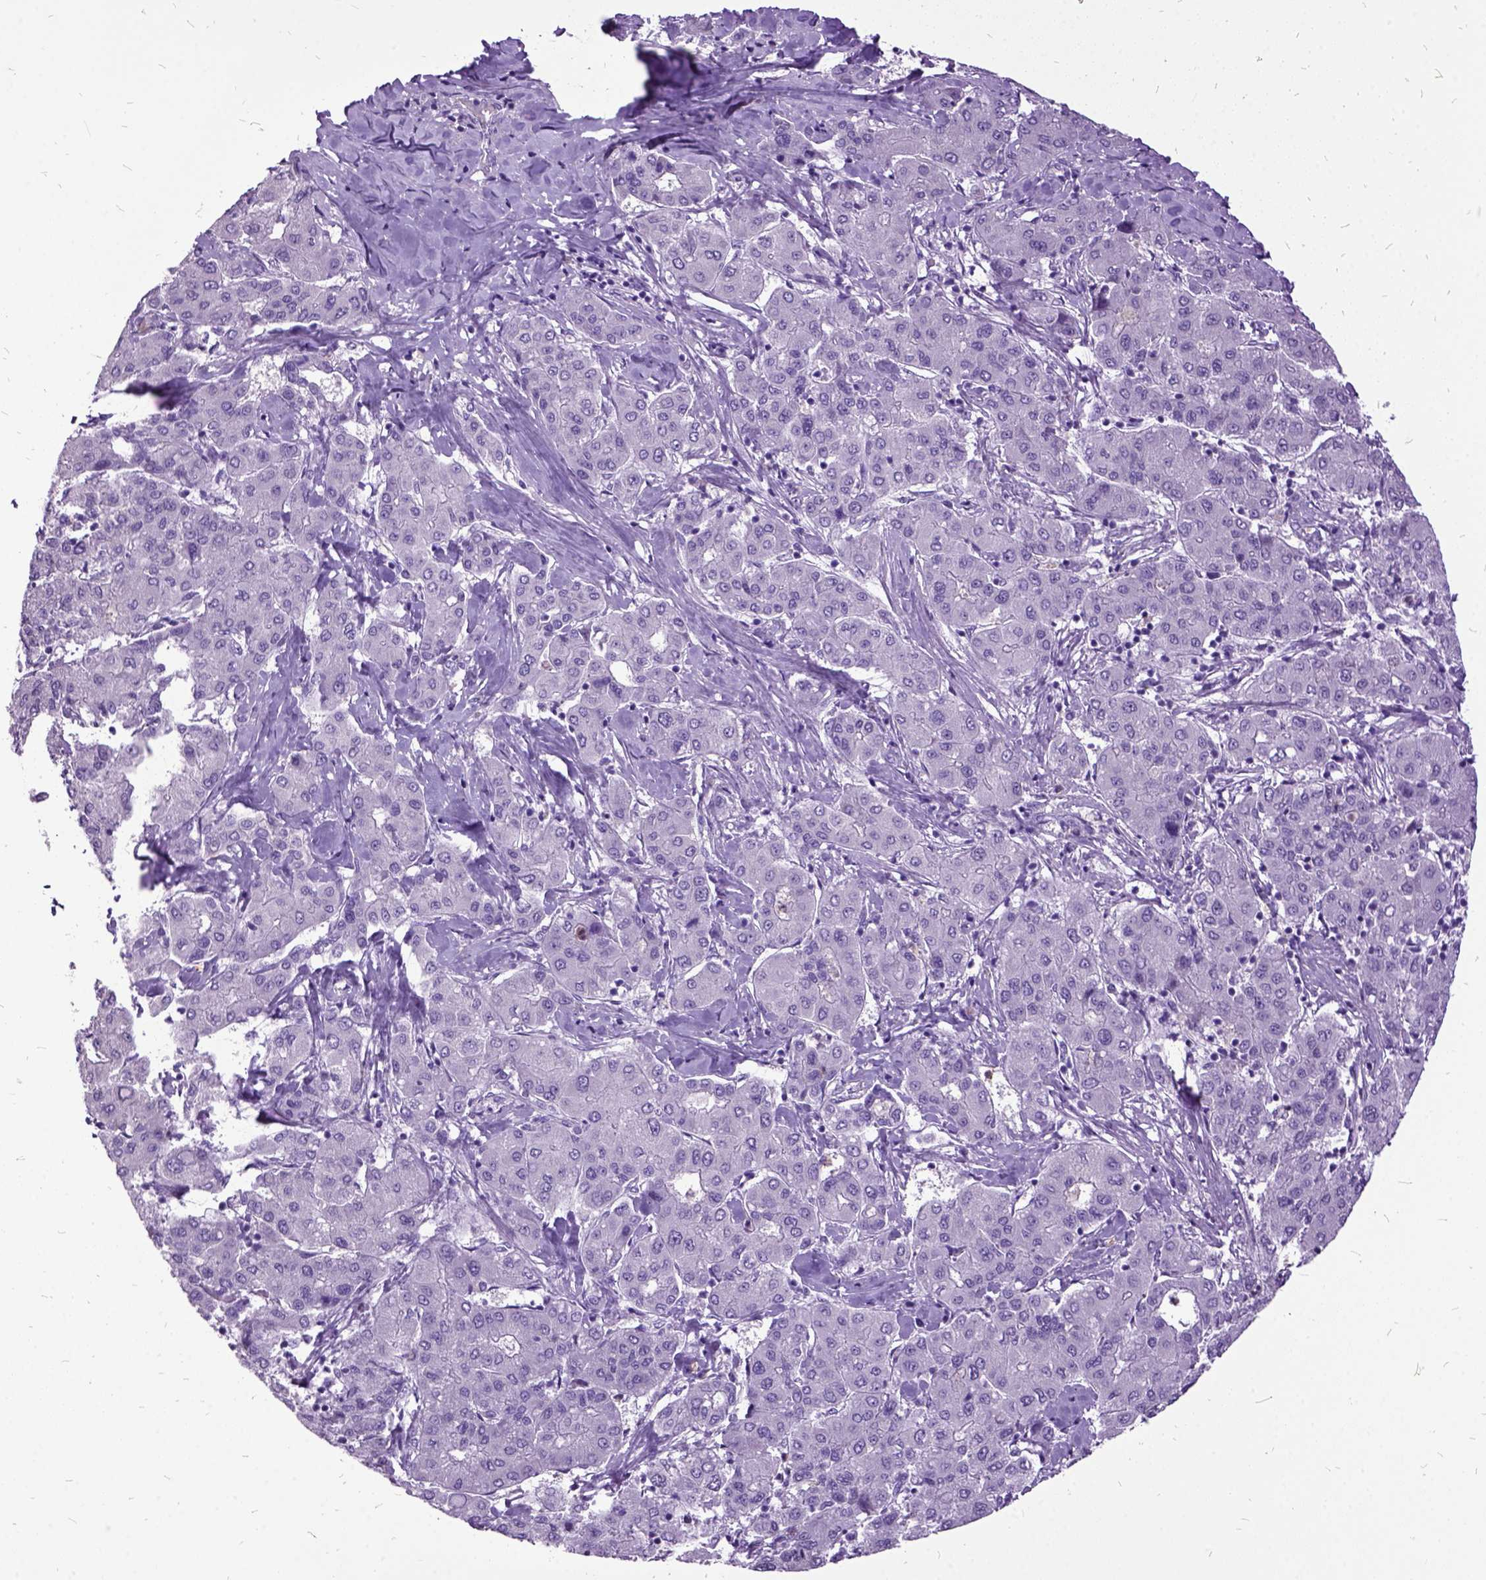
{"staining": {"intensity": "negative", "quantity": "none", "location": "none"}, "tissue": "liver cancer", "cell_type": "Tumor cells", "image_type": "cancer", "snomed": [{"axis": "morphology", "description": "Carcinoma, Hepatocellular, NOS"}, {"axis": "topography", "description": "Liver"}], "caption": "Micrograph shows no protein expression in tumor cells of liver hepatocellular carcinoma tissue.", "gene": "MME", "patient": {"sex": "male", "age": 65}}